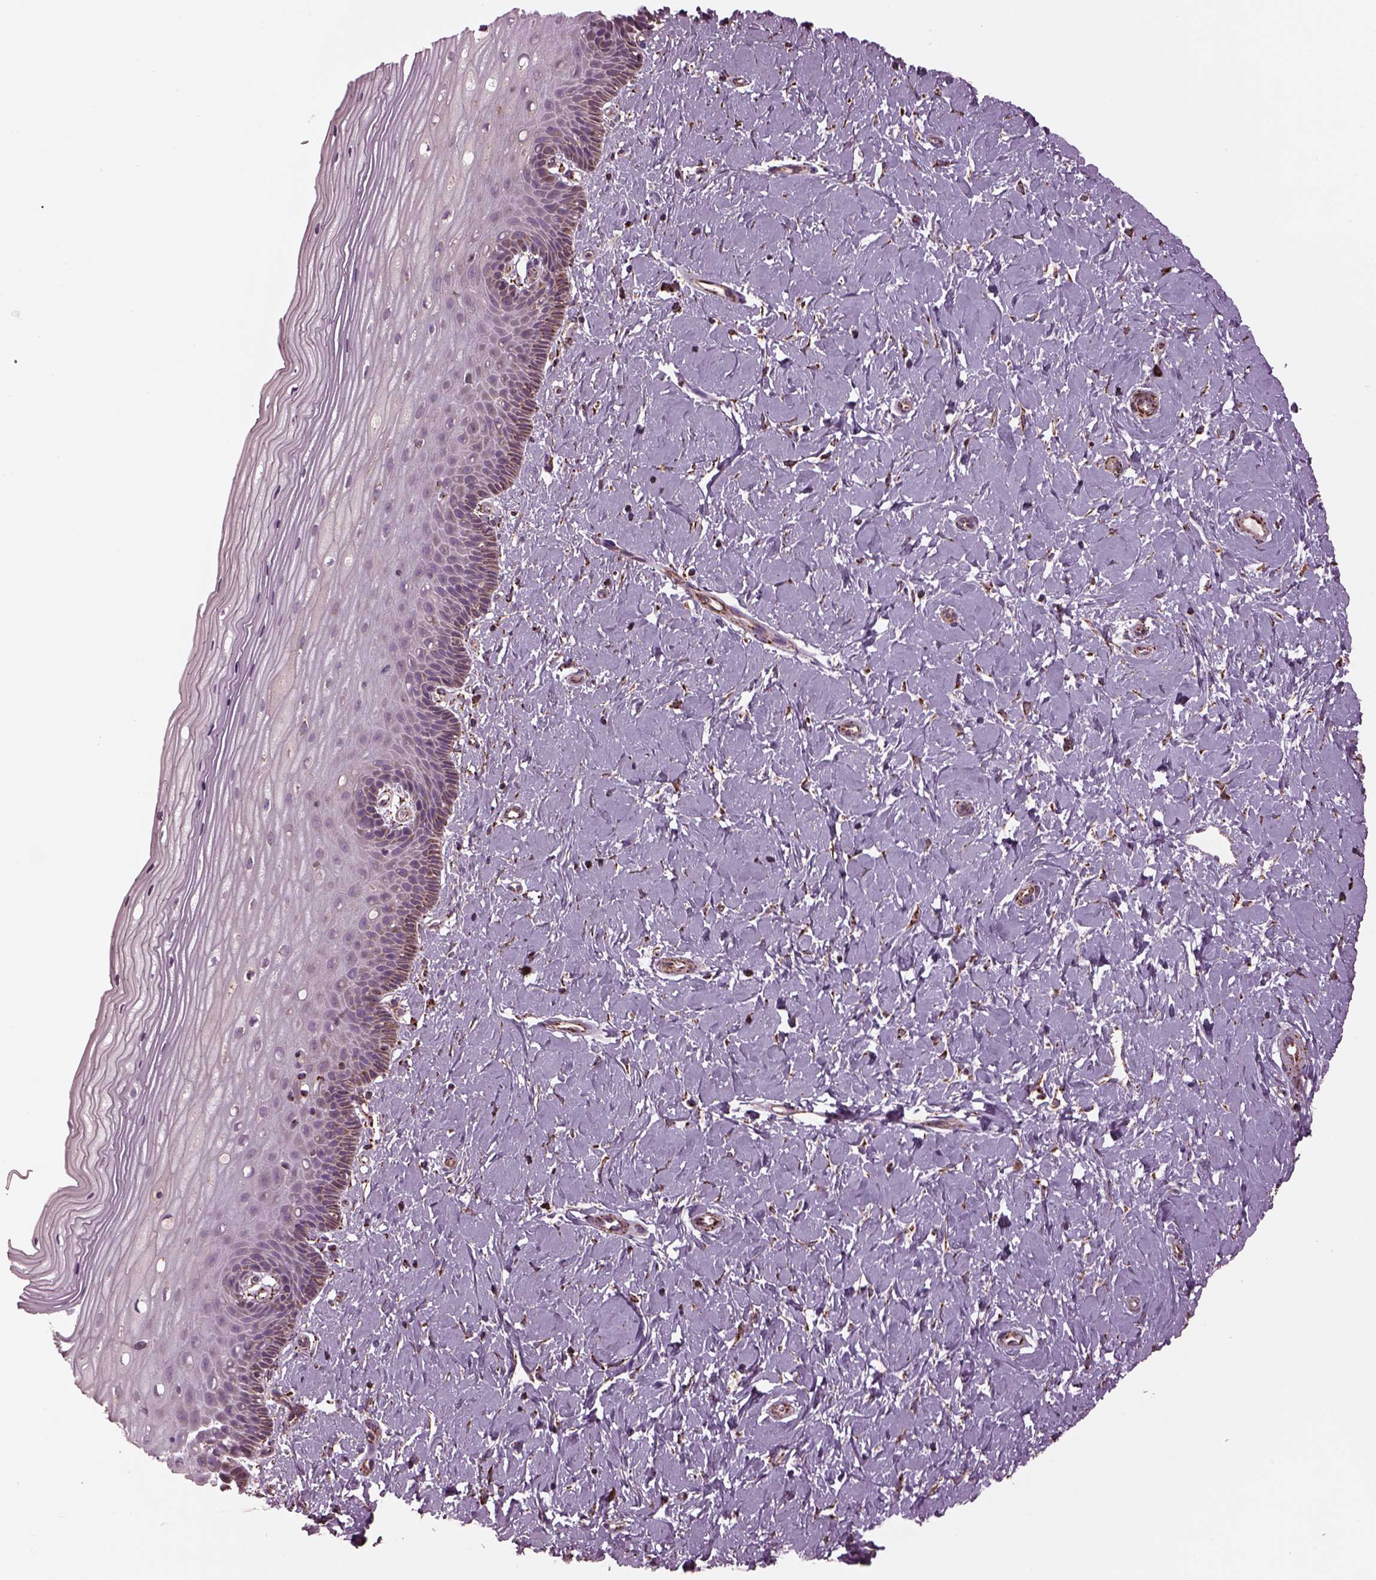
{"staining": {"intensity": "strong", "quantity": ">75%", "location": "cytoplasmic/membranous"}, "tissue": "cervix", "cell_type": "Glandular cells", "image_type": "normal", "snomed": [{"axis": "morphology", "description": "Normal tissue, NOS"}, {"axis": "topography", "description": "Cervix"}], "caption": "The image displays a brown stain indicating the presence of a protein in the cytoplasmic/membranous of glandular cells in cervix. (Brightfield microscopy of DAB IHC at high magnification).", "gene": "TMEM254", "patient": {"sex": "female", "age": 37}}